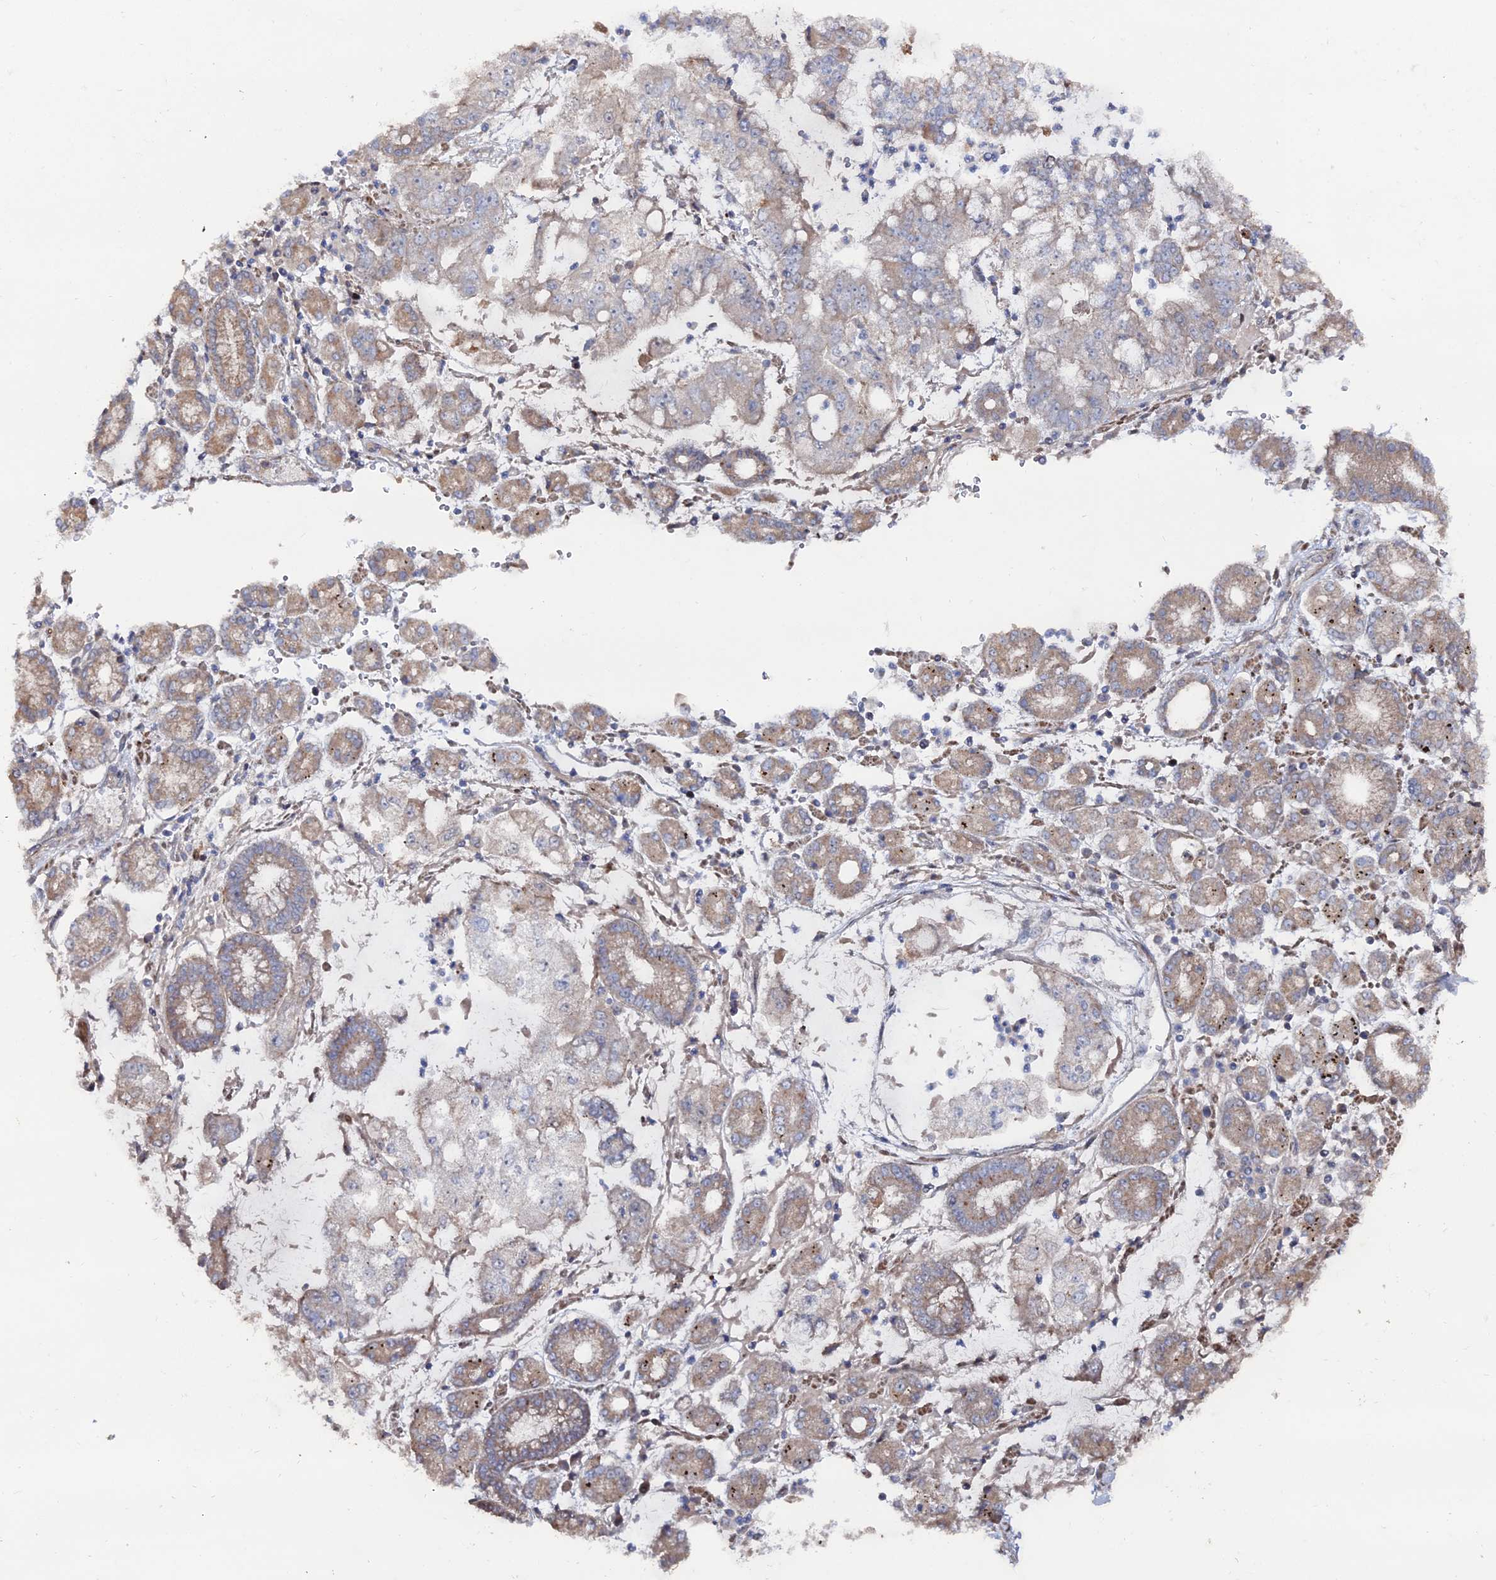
{"staining": {"intensity": "weak", "quantity": ">75%", "location": "cytoplasmic/membranous"}, "tissue": "stomach cancer", "cell_type": "Tumor cells", "image_type": "cancer", "snomed": [{"axis": "morphology", "description": "Adenocarcinoma, NOS"}, {"axis": "topography", "description": "Stomach"}], "caption": "Immunohistochemical staining of human adenocarcinoma (stomach) reveals weak cytoplasmic/membranous protein expression in about >75% of tumor cells.", "gene": "SGMS1", "patient": {"sex": "male", "age": 76}}